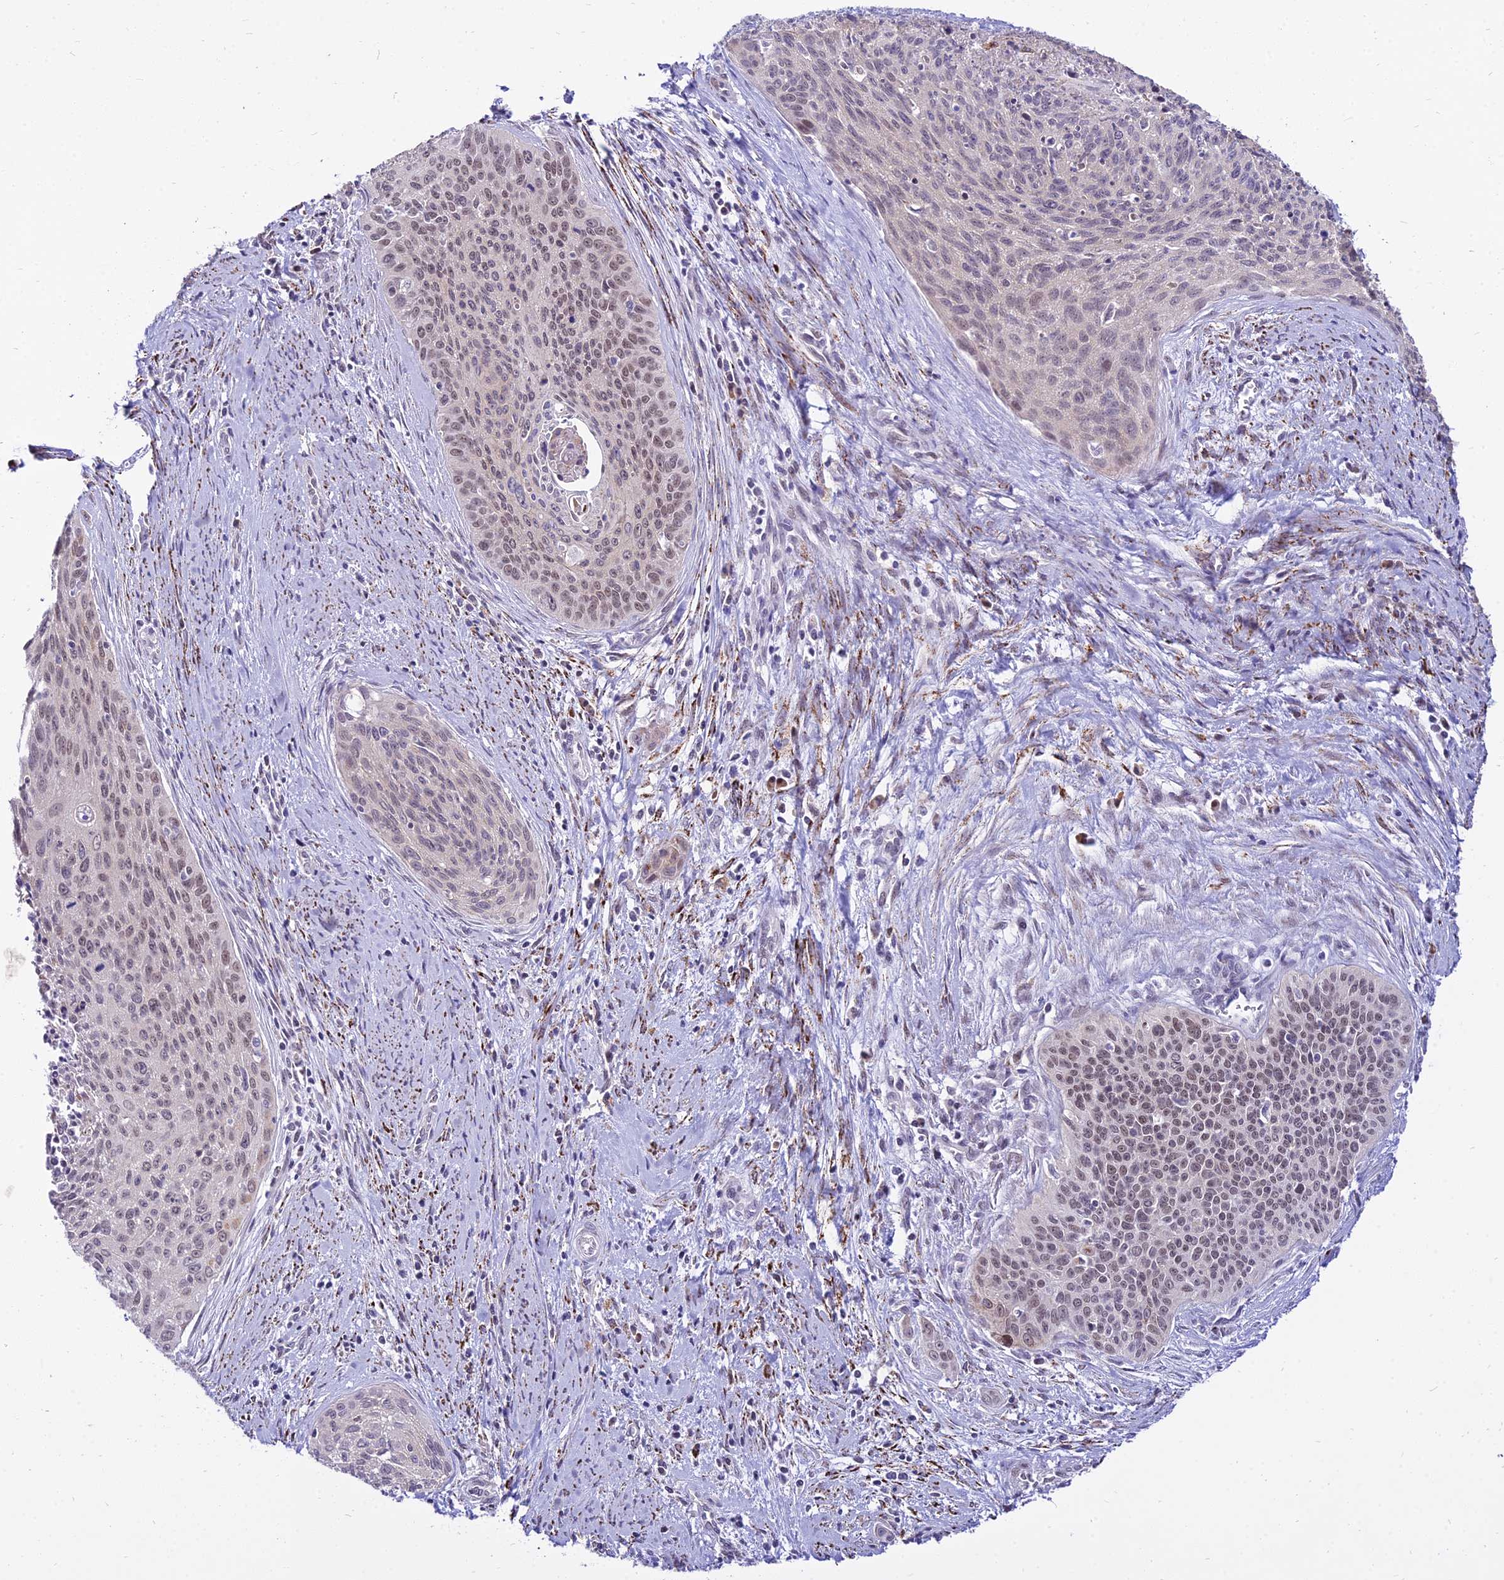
{"staining": {"intensity": "weak", "quantity": "25%-75%", "location": "nuclear"}, "tissue": "cervical cancer", "cell_type": "Tumor cells", "image_type": "cancer", "snomed": [{"axis": "morphology", "description": "Squamous cell carcinoma, NOS"}, {"axis": "topography", "description": "Cervix"}], "caption": "About 25%-75% of tumor cells in human cervical cancer show weak nuclear protein staining as visualized by brown immunohistochemical staining.", "gene": "C6orf163", "patient": {"sex": "female", "age": 55}}